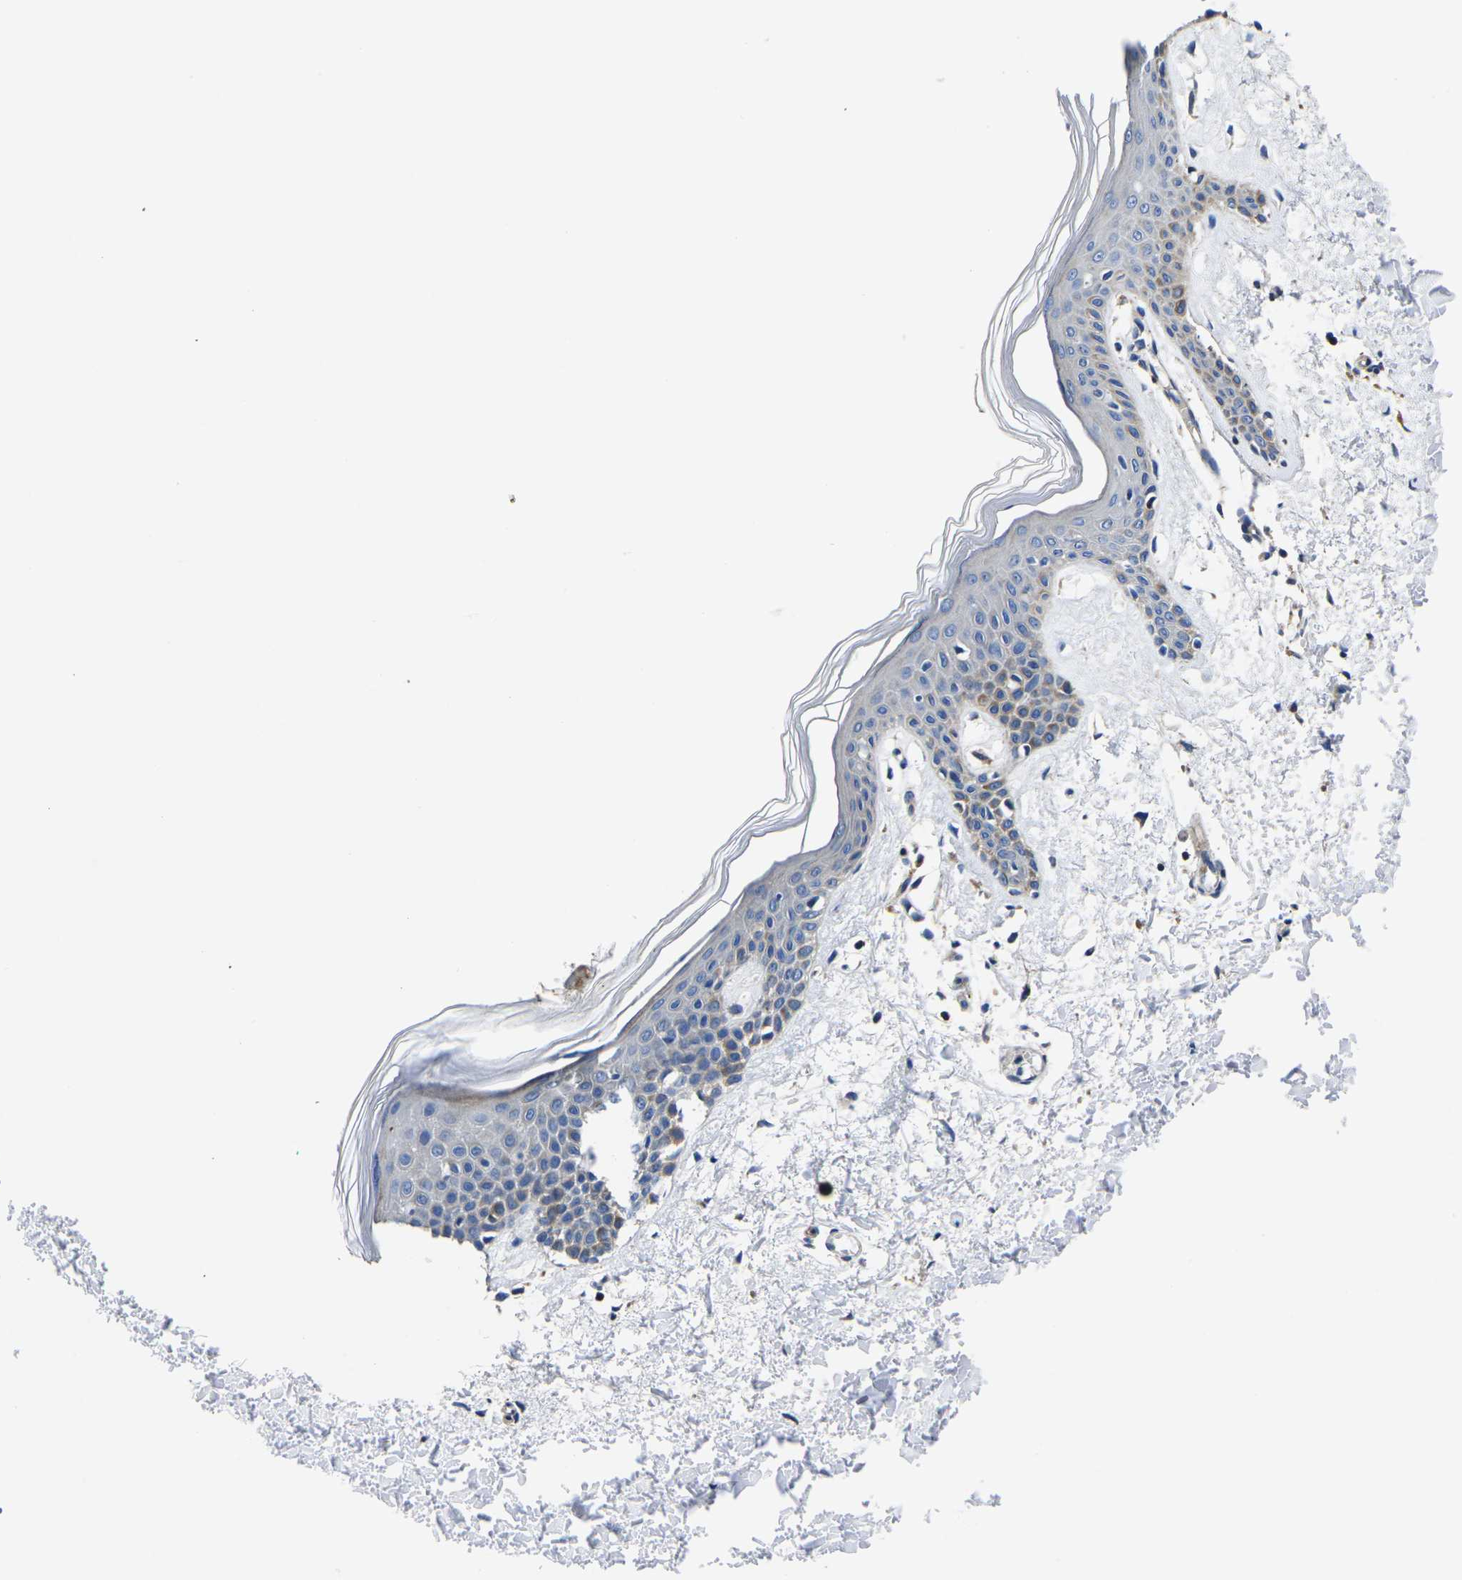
{"staining": {"intensity": "negative", "quantity": "none", "location": "none"}, "tissue": "skin", "cell_type": "Fibroblasts", "image_type": "normal", "snomed": [{"axis": "morphology", "description": "Normal tissue, NOS"}, {"axis": "topography", "description": "Skin"}], "caption": "The photomicrograph demonstrates no staining of fibroblasts in unremarkable skin.", "gene": "GPR4", "patient": {"sex": "male", "age": 53}}